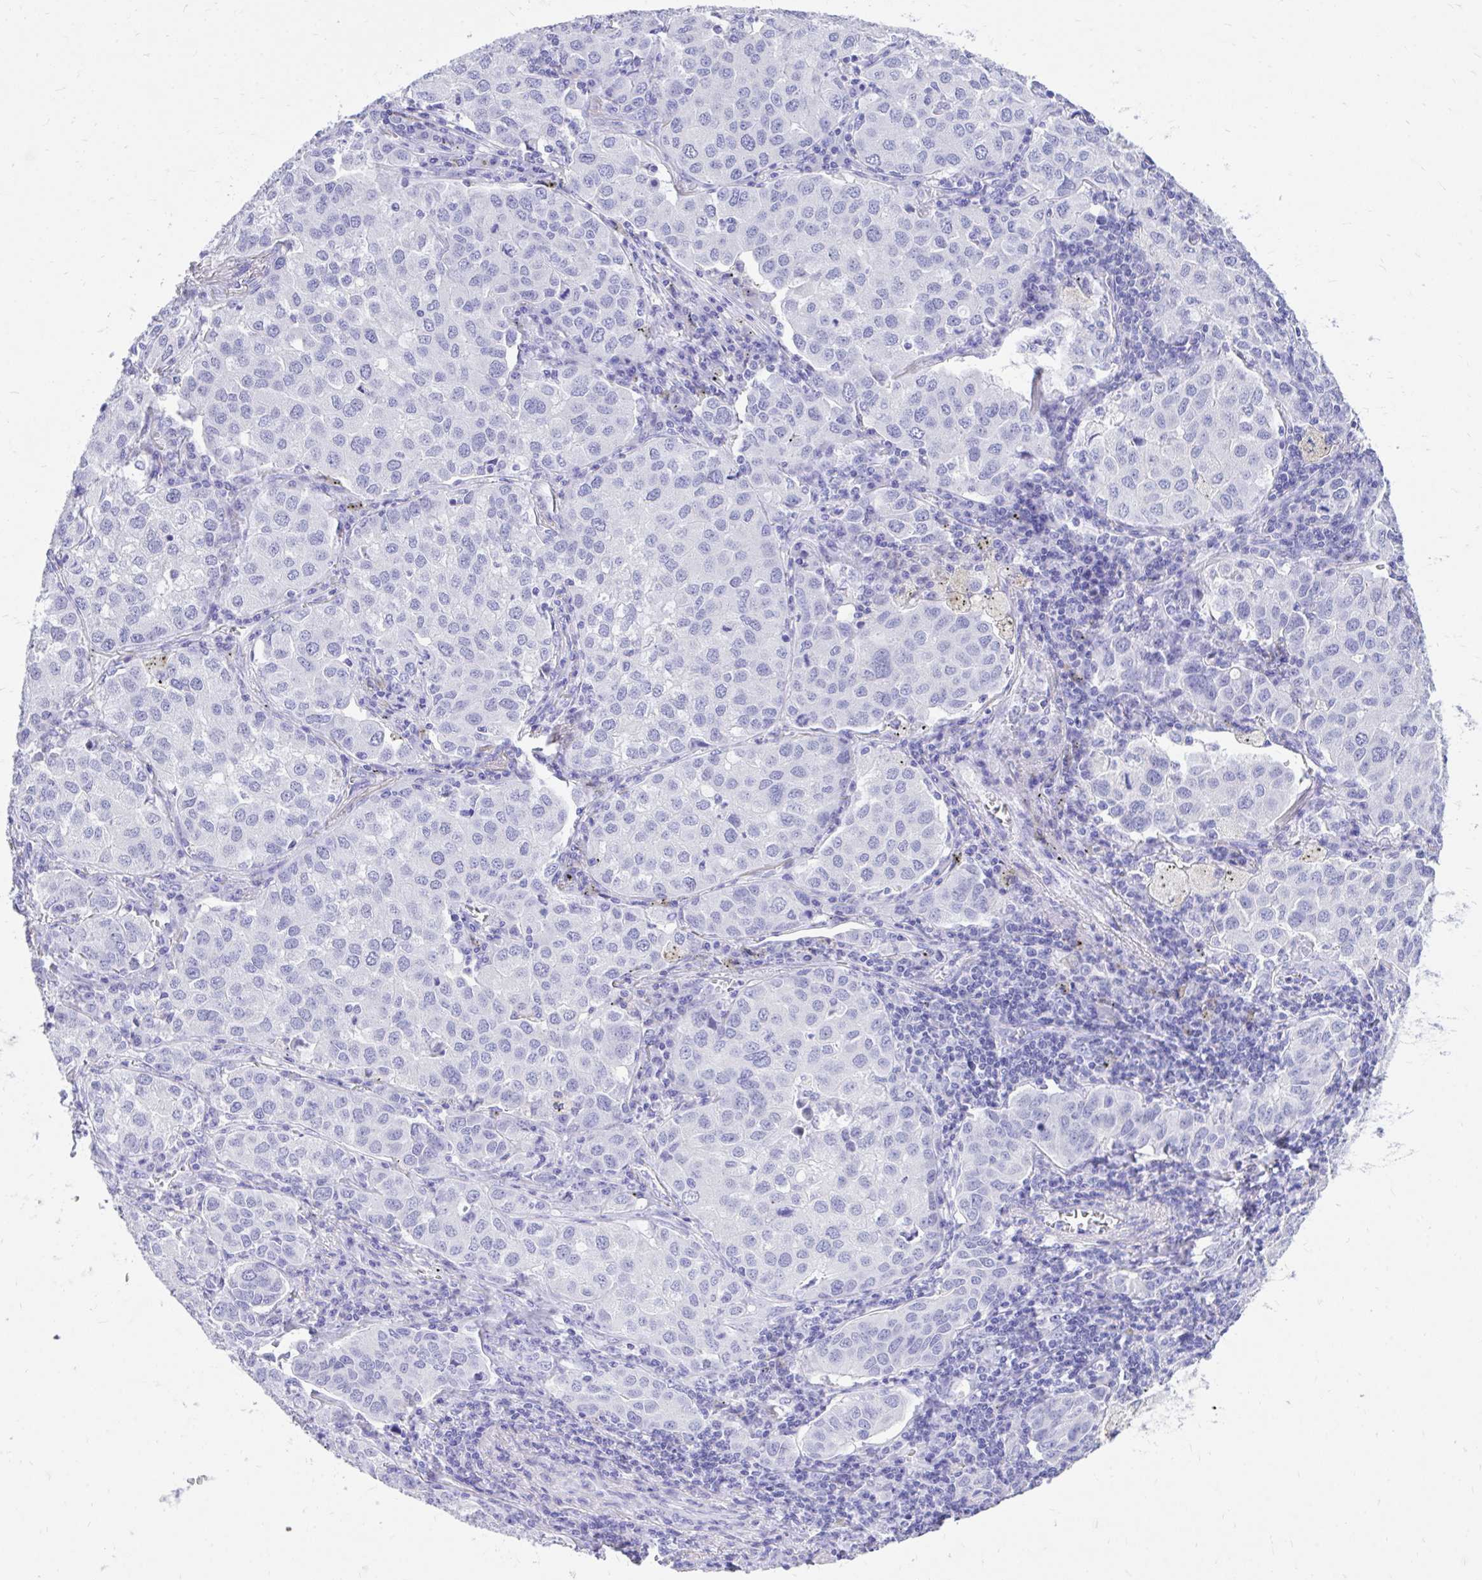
{"staining": {"intensity": "negative", "quantity": "none", "location": "none"}, "tissue": "lung cancer", "cell_type": "Tumor cells", "image_type": "cancer", "snomed": [{"axis": "morphology", "description": "Adenocarcinoma, NOS"}, {"axis": "morphology", "description": "Adenocarcinoma, metastatic, NOS"}, {"axis": "topography", "description": "Lymph node"}, {"axis": "topography", "description": "Lung"}], "caption": "The photomicrograph reveals no significant expression in tumor cells of adenocarcinoma (lung).", "gene": "MON1A", "patient": {"sex": "female", "age": 65}}